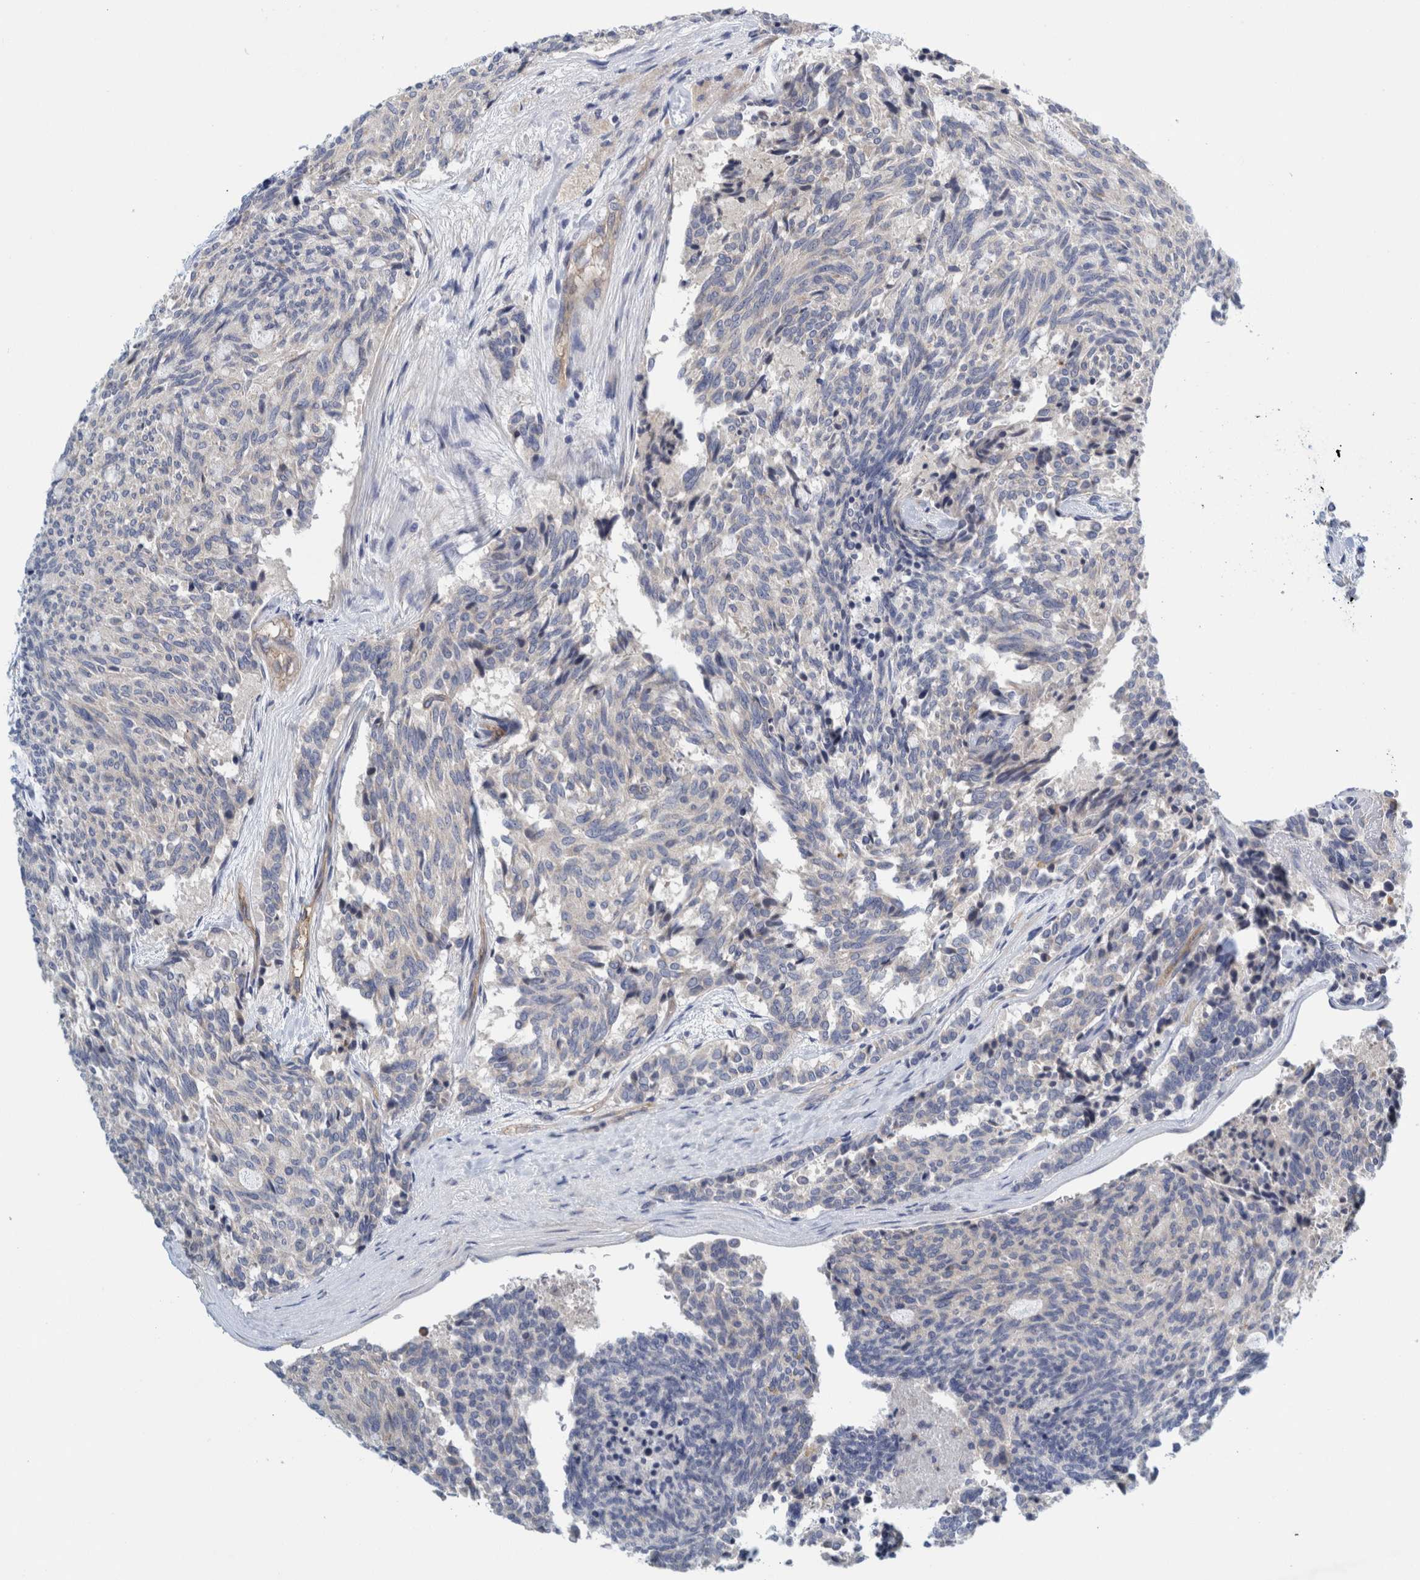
{"staining": {"intensity": "negative", "quantity": "none", "location": "none"}, "tissue": "carcinoid", "cell_type": "Tumor cells", "image_type": "cancer", "snomed": [{"axis": "morphology", "description": "Carcinoid, malignant, NOS"}, {"axis": "topography", "description": "Pancreas"}], "caption": "Immunohistochemistry histopathology image of neoplastic tissue: carcinoid (malignant) stained with DAB (3,3'-diaminobenzidine) displays no significant protein positivity in tumor cells.", "gene": "ZNF324B", "patient": {"sex": "female", "age": 54}}